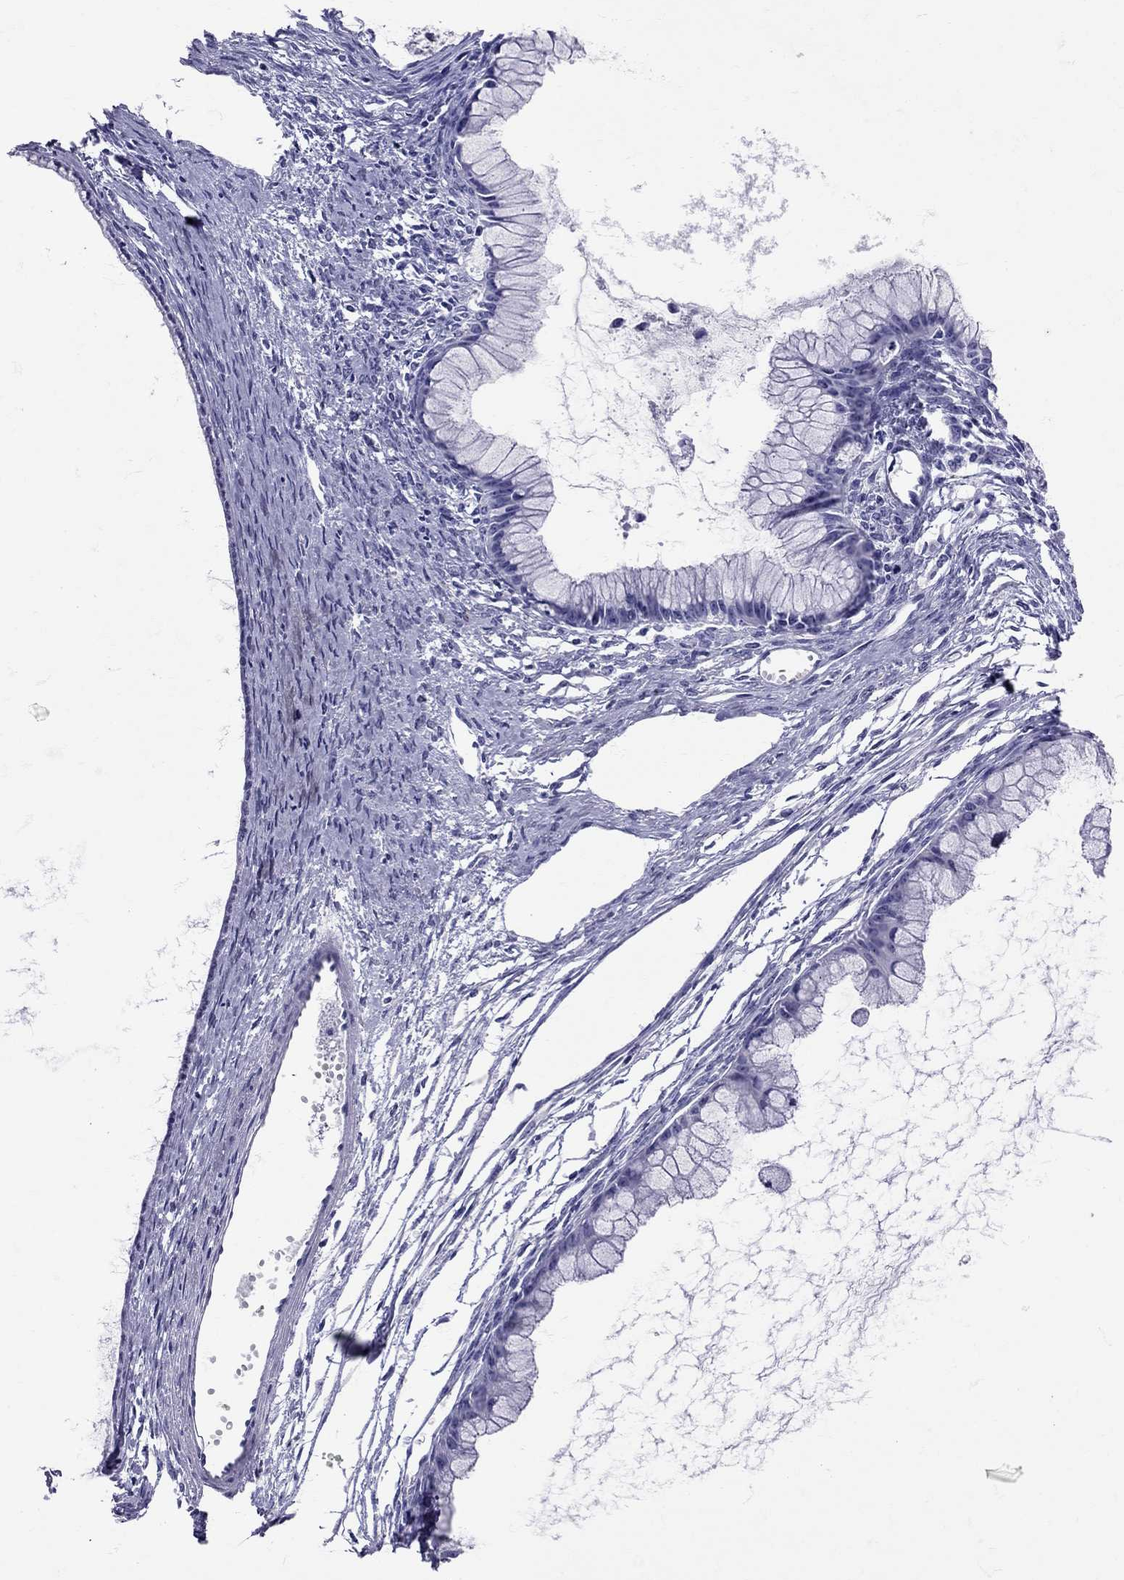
{"staining": {"intensity": "negative", "quantity": "none", "location": "none"}, "tissue": "ovarian cancer", "cell_type": "Tumor cells", "image_type": "cancer", "snomed": [{"axis": "morphology", "description": "Cystadenocarcinoma, mucinous, NOS"}, {"axis": "topography", "description": "Ovary"}], "caption": "High power microscopy image of an immunohistochemistry (IHC) micrograph of ovarian mucinous cystadenocarcinoma, revealing no significant positivity in tumor cells.", "gene": "AVP", "patient": {"sex": "female", "age": 41}}